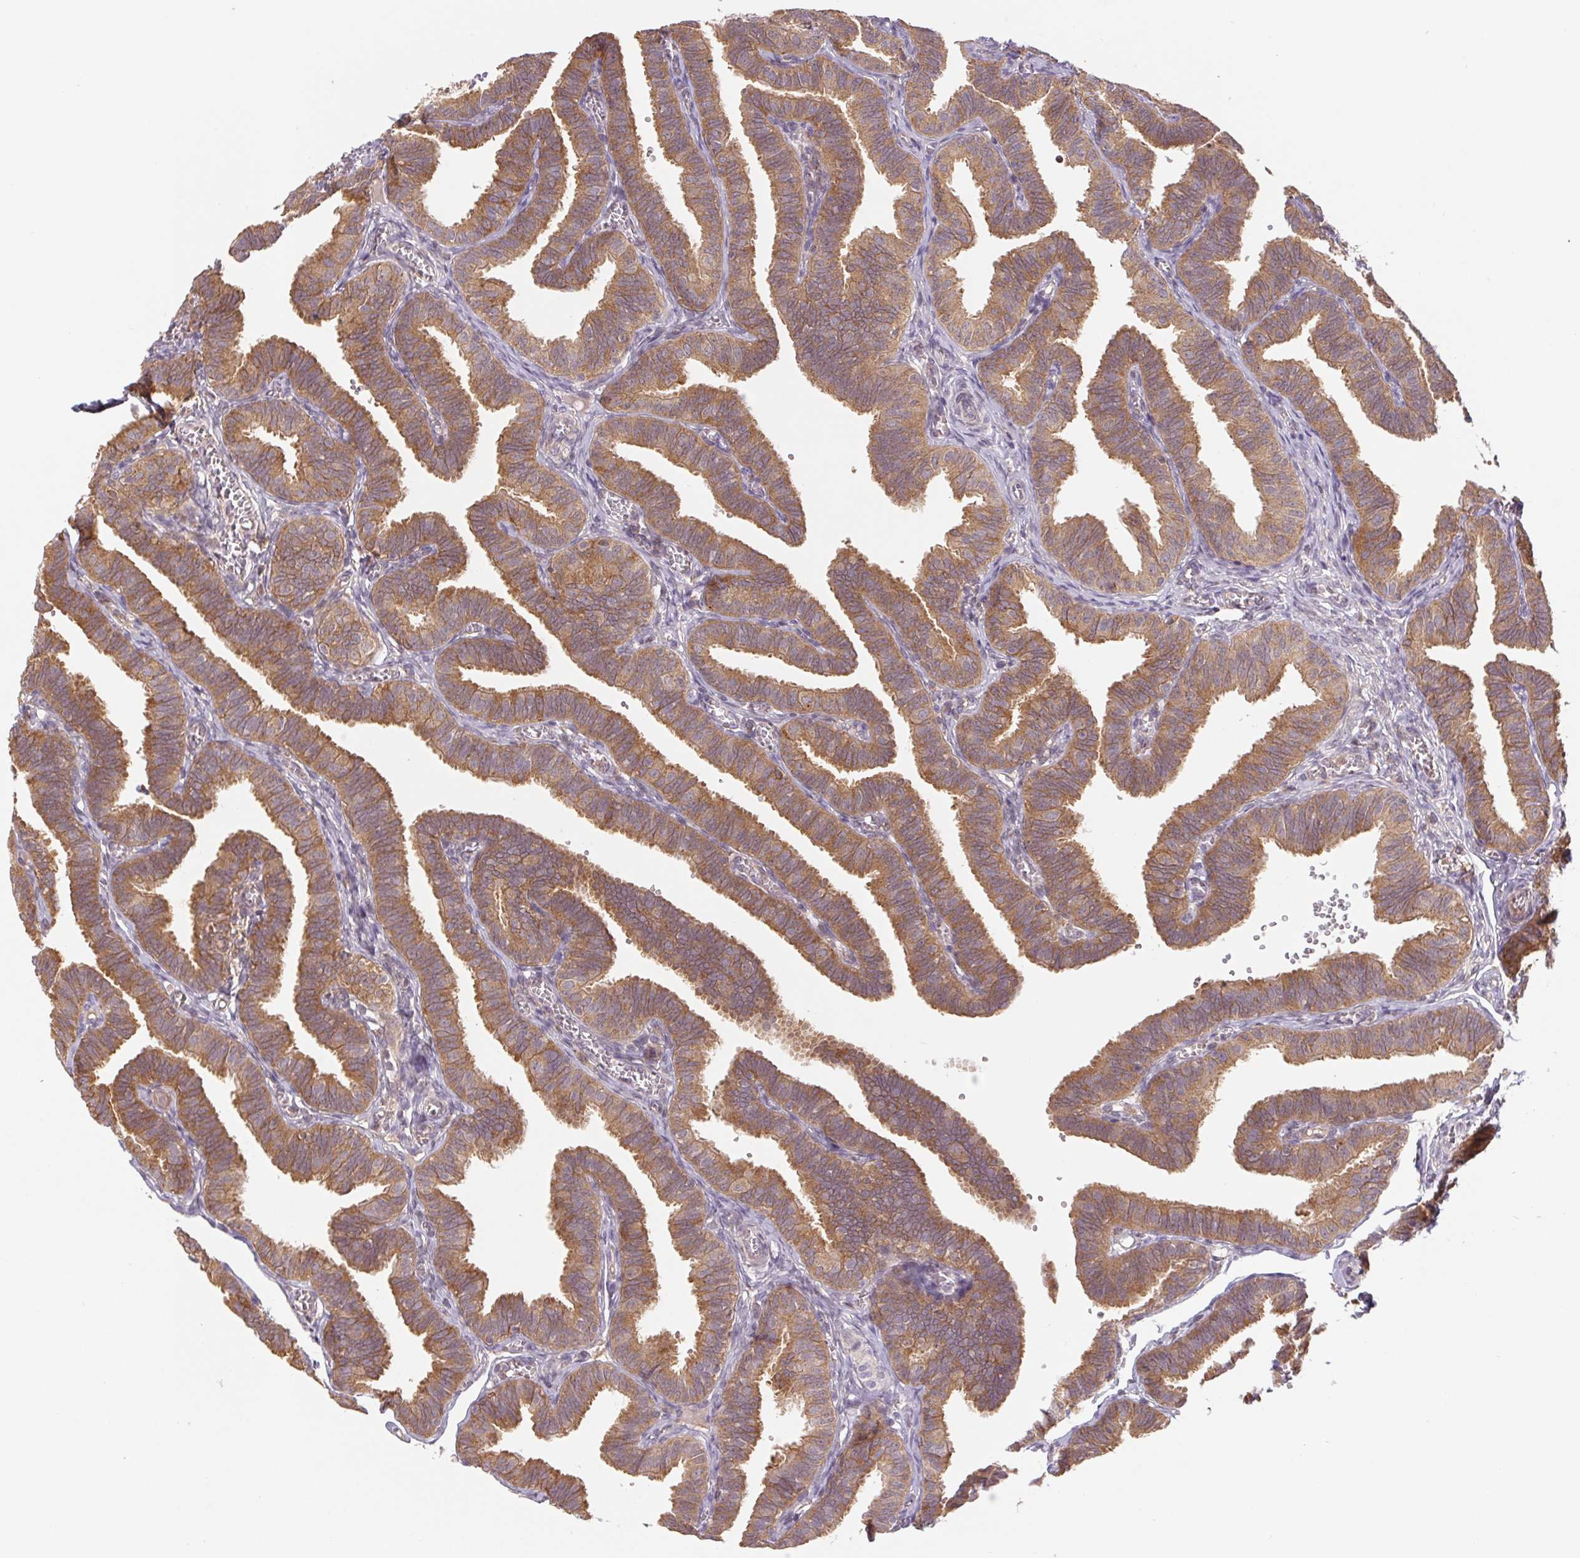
{"staining": {"intensity": "moderate", "quantity": ">75%", "location": "cytoplasmic/membranous"}, "tissue": "fallopian tube", "cell_type": "Glandular cells", "image_type": "normal", "snomed": [{"axis": "morphology", "description": "Normal tissue, NOS"}, {"axis": "topography", "description": "Fallopian tube"}], "caption": "IHC micrograph of benign human fallopian tube stained for a protein (brown), which exhibits medium levels of moderate cytoplasmic/membranous positivity in about >75% of glandular cells.", "gene": "MTHFD1L", "patient": {"sex": "female", "age": 25}}